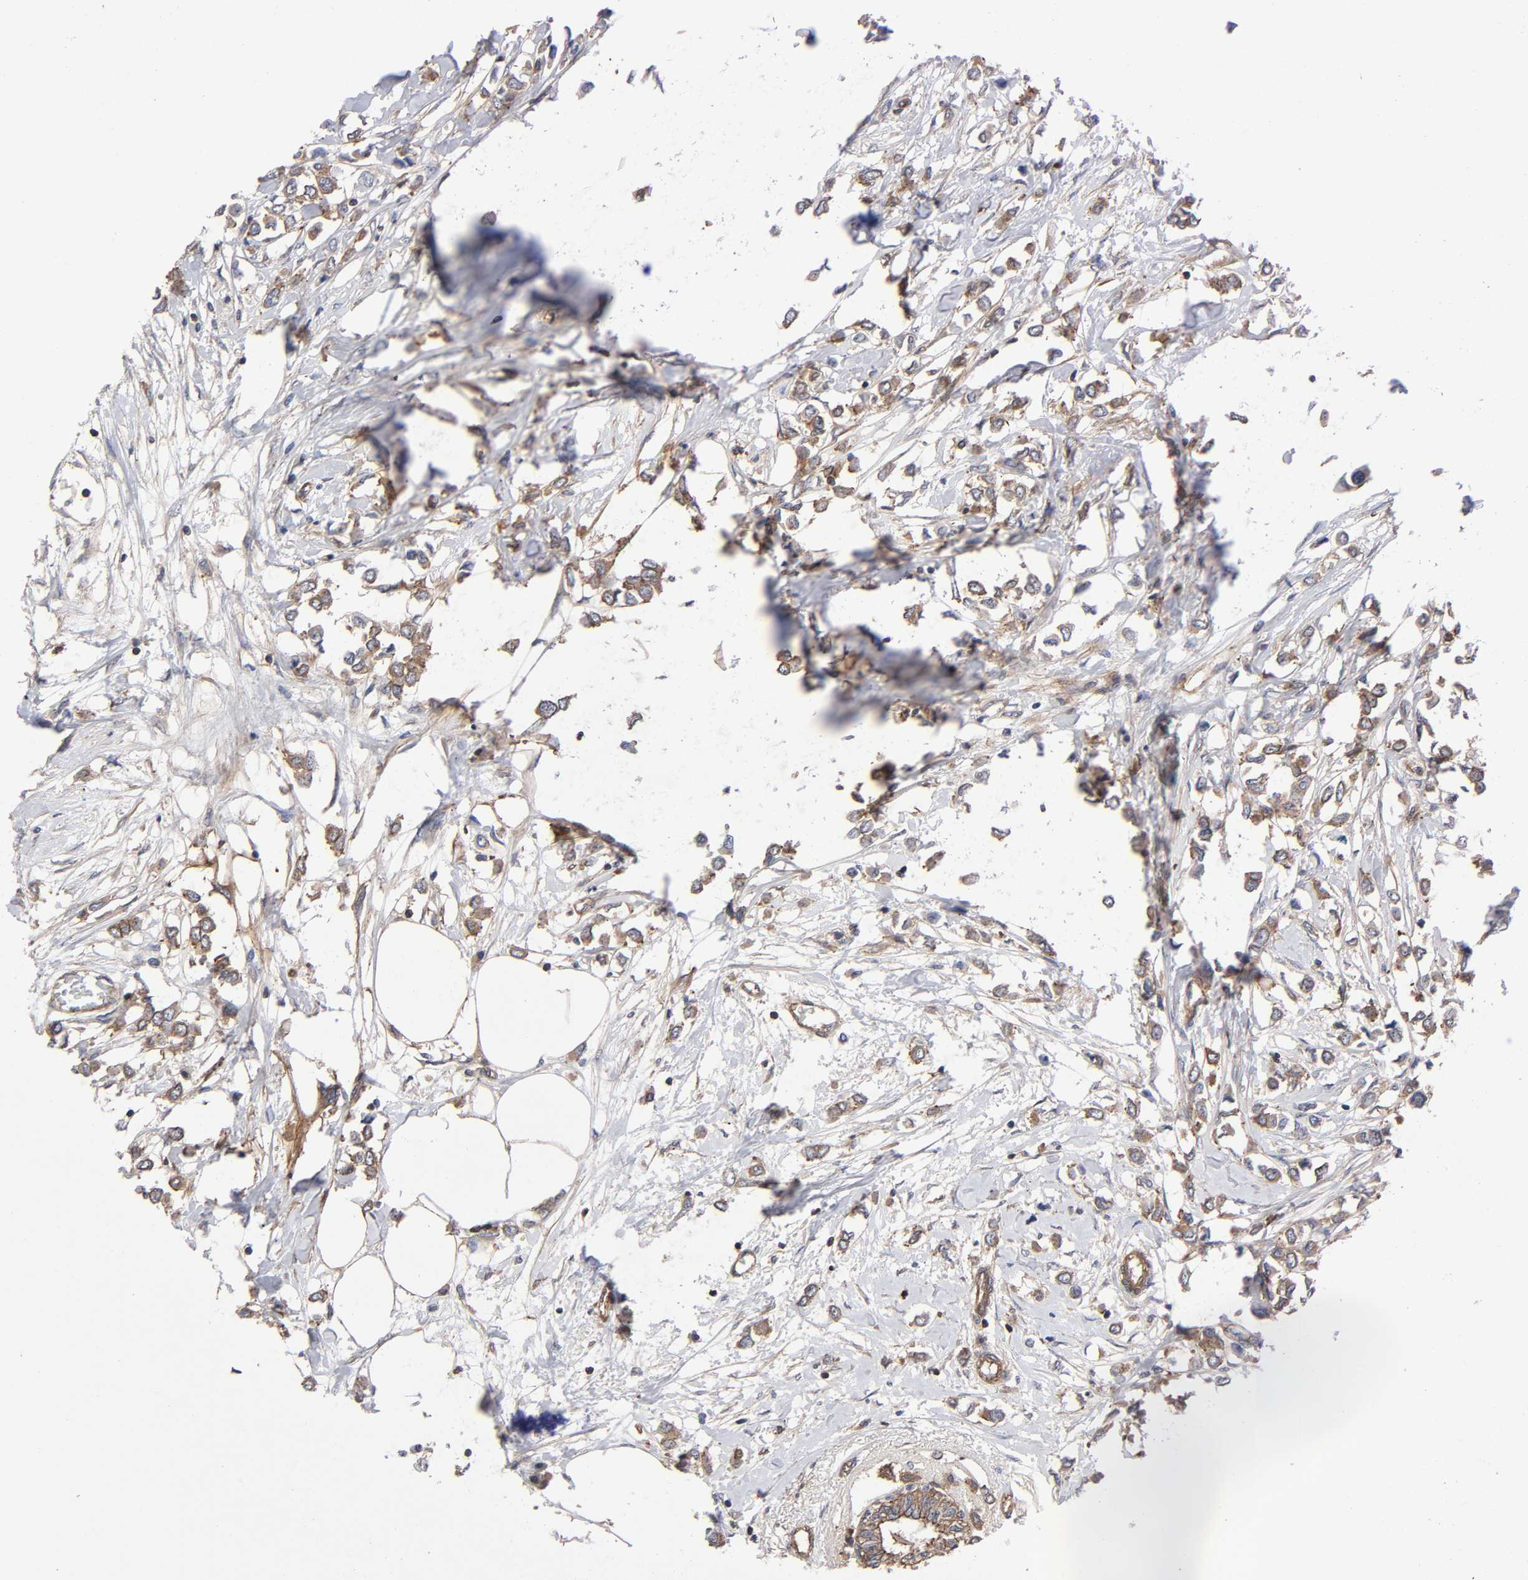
{"staining": {"intensity": "moderate", "quantity": "25%-75%", "location": "cytoplasmic/membranous"}, "tissue": "breast cancer", "cell_type": "Tumor cells", "image_type": "cancer", "snomed": [{"axis": "morphology", "description": "Lobular carcinoma"}, {"axis": "topography", "description": "Breast"}], "caption": "Protein analysis of breast lobular carcinoma tissue reveals moderate cytoplasmic/membranous staining in approximately 25%-75% of tumor cells. The staining is performed using DAB brown chromogen to label protein expression. The nuclei are counter-stained blue using hematoxylin.", "gene": "LAMTOR2", "patient": {"sex": "female", "age": 51}}